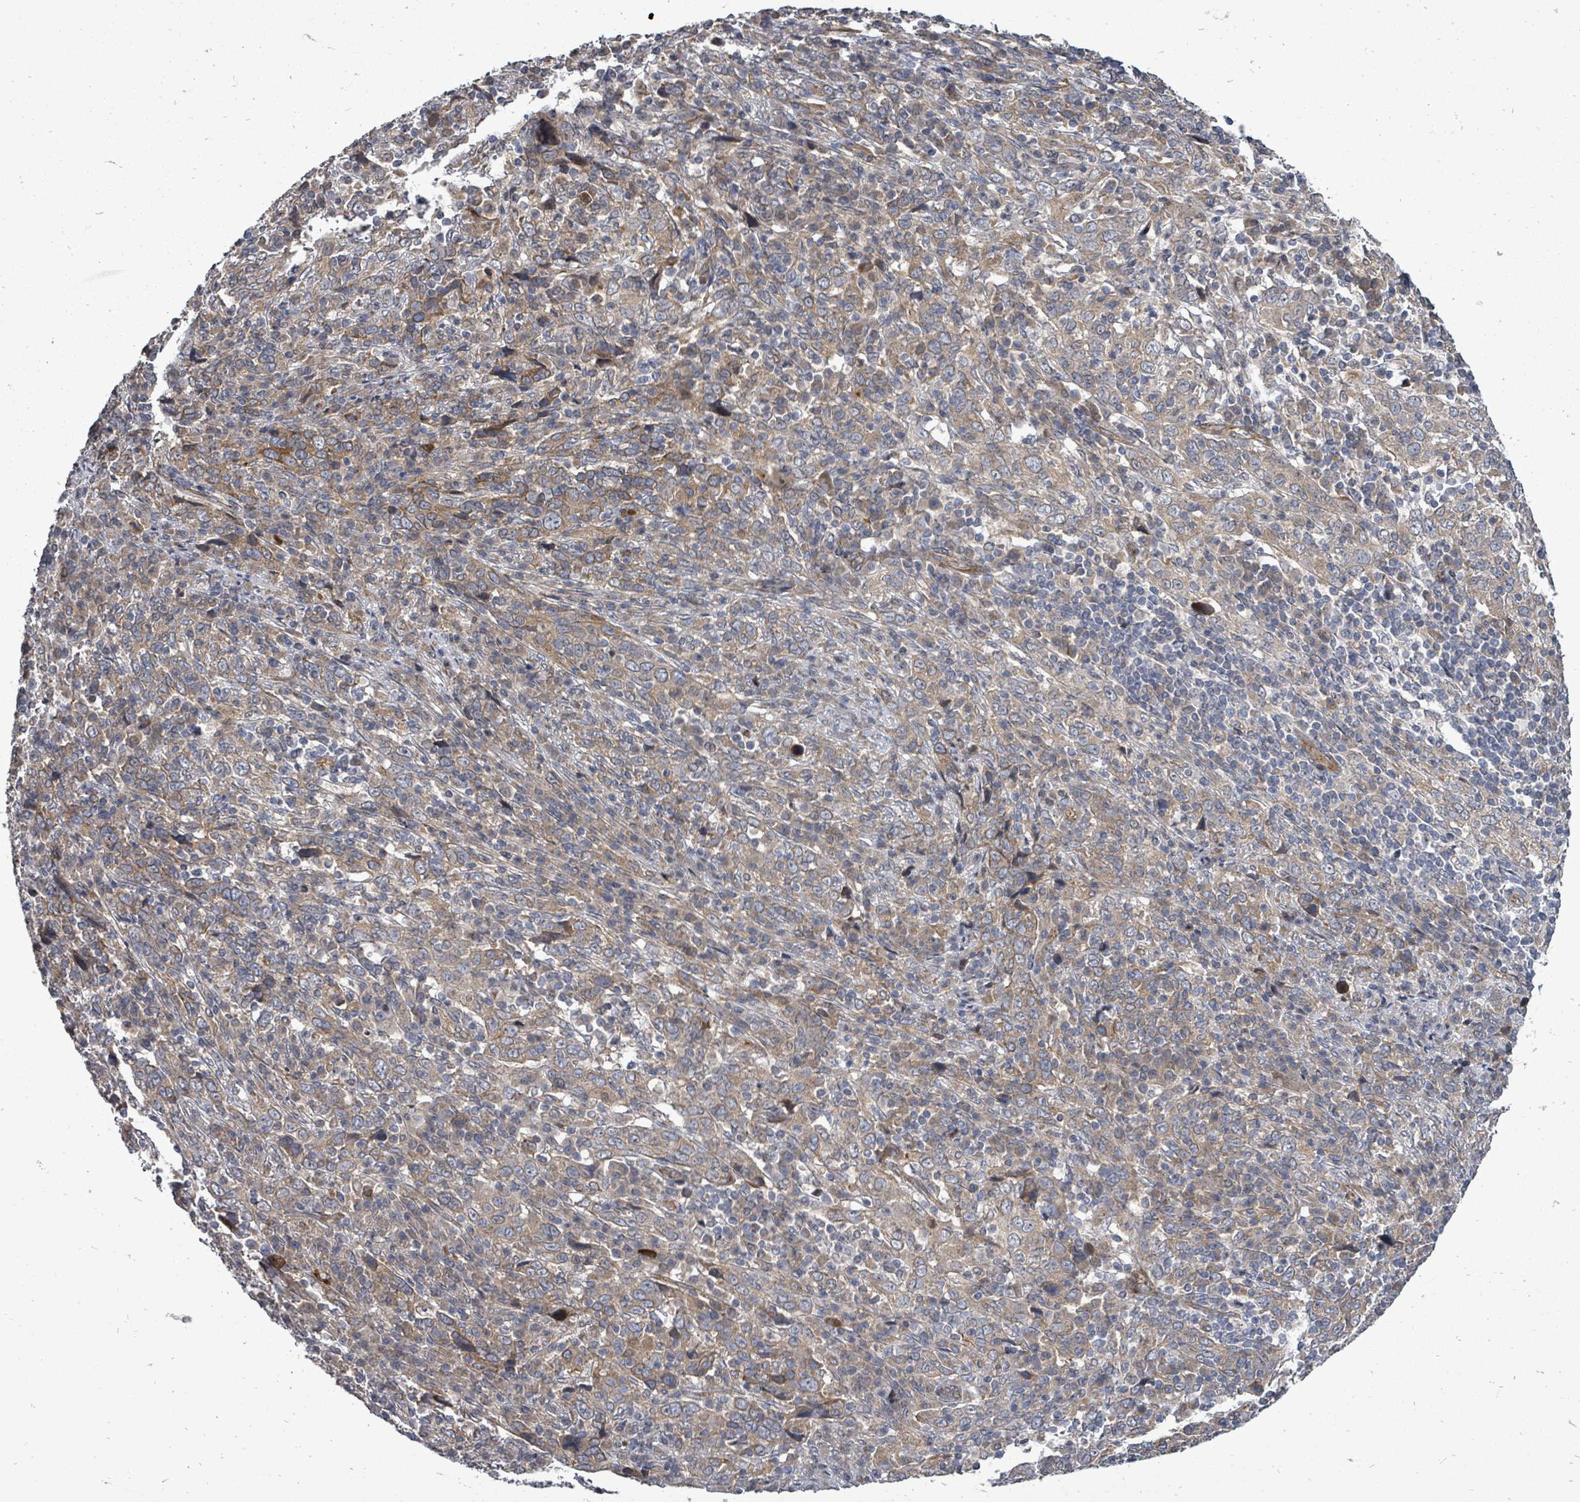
{"staining": {"intensity": "moderate", "quantity": ">75%", "location": "cytoplasmic/membranous"}, "tissue": "cervical cancer", "cell_type": "Tumor cells", "image_type": "cancer", "snomed": [{"axis": "morphology", "description": "Squamous cell carcinoma, NOS"}, {"axis": "topography", "description": "Cervix"}], "caption": "This histopathology image reveals immunohistochemistry (IHC) staining of human squamous cell carcinoma (cervical), with medium moderate cytoplasmic/membranous expression in approximately >75% of tumor cells.", "gene": "RALGAPB", "patient": {"sex": "female", "age": 46}}